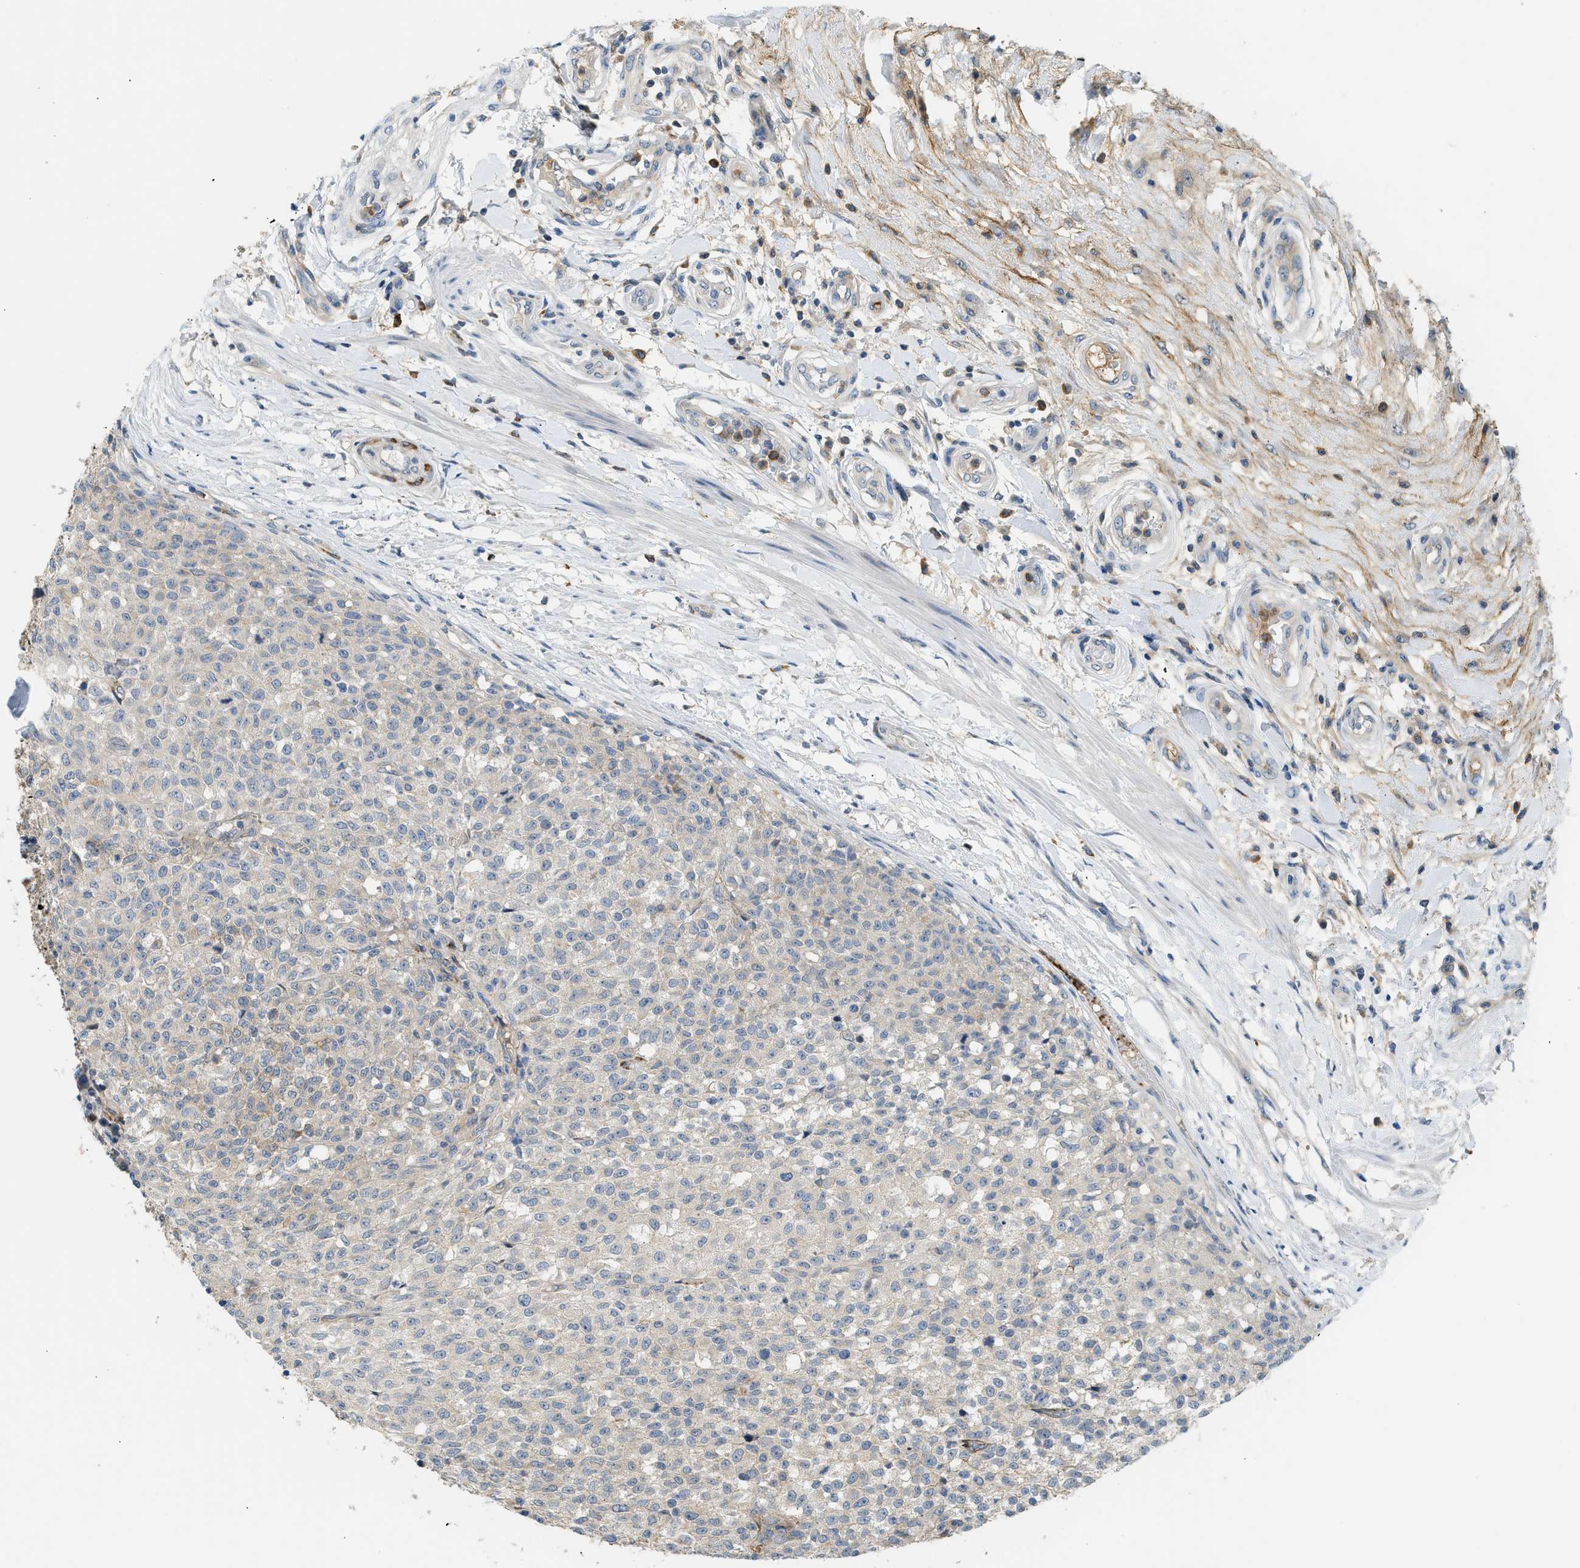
{"staining": {"intensity": "weak", "quantity": "<25%", "location": "cytoplasmic/membranous"}, "tissue": "testis cancer", "cell_type": "Tumor cells", "image_type": "cancer", "snomed": [{"axis": "morphology", "description": "Seminoma, NOS"}, {"axis": "topography", "description": "Testis"}], "caption": "Testis cancer was stained to show a protein in brown. There is no significant expression in tumor cells.", "gene": "RHBDF2", "patient": {"sex": "male", "age": 59}}